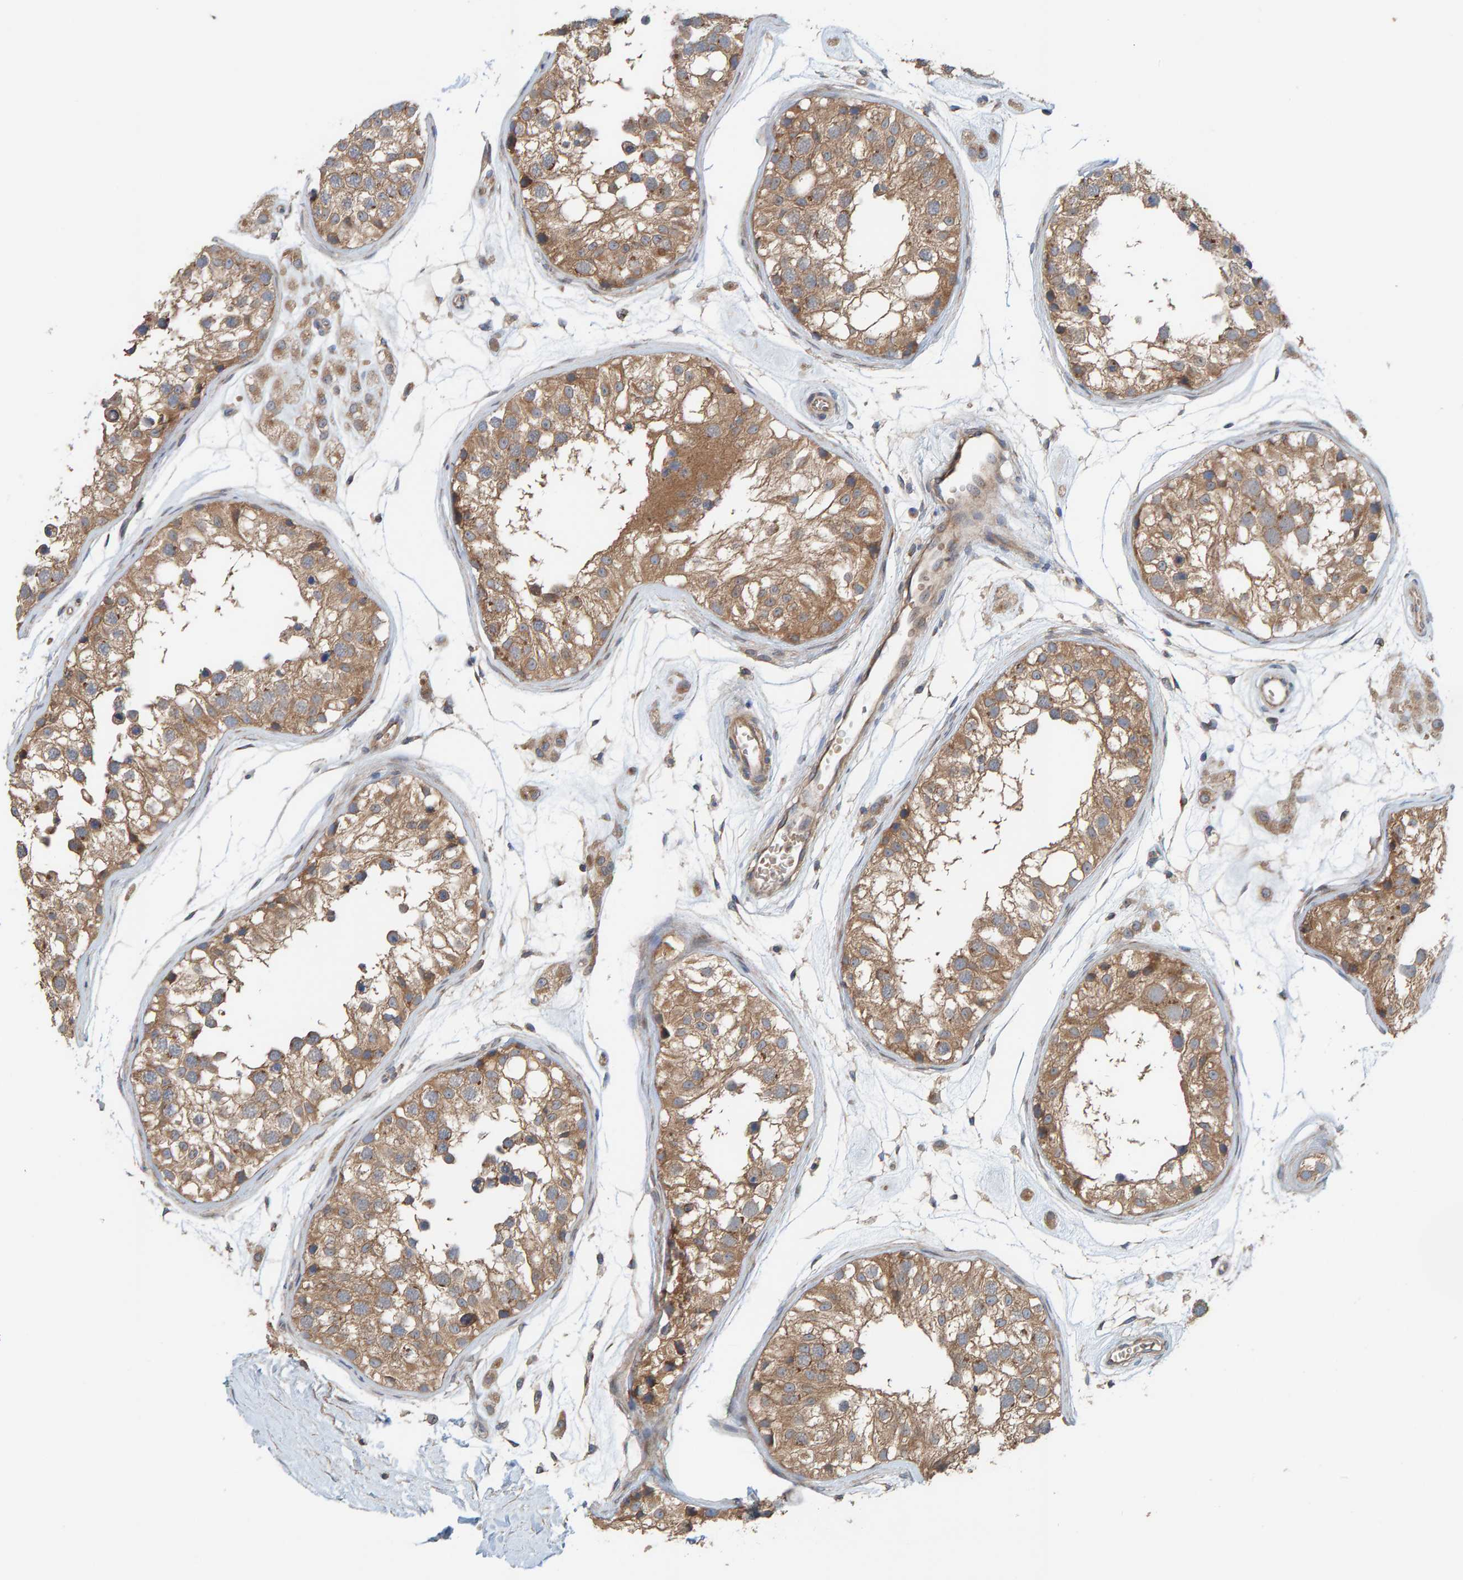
{"staining": {"intensity": "moderate", "quantity": ">75%", "location": "cytoplasmic/membranous"}, "tissue": "testis", "cell_type": "Cells in seminiferous ducts", "image_type": "normal", "snomed": [{"axis": "morphology", "description": "Normal tissue, NOS"}, {"axis": "morphology", "description": "Adenocarcinoma, metastatic, NOS"}, {"axis": "topography", "description": "Testis"}], "caption": "This image demonstrates benign testis stained with IHC to label a protein in brown. The cytoplasmic/membranous of cells in seminiferous ducts show moderate positivity for the protein. Nuclei are counter-stained blue.", "gene": "UBAP1", "patient": {"sex": "male", "age": 26}}